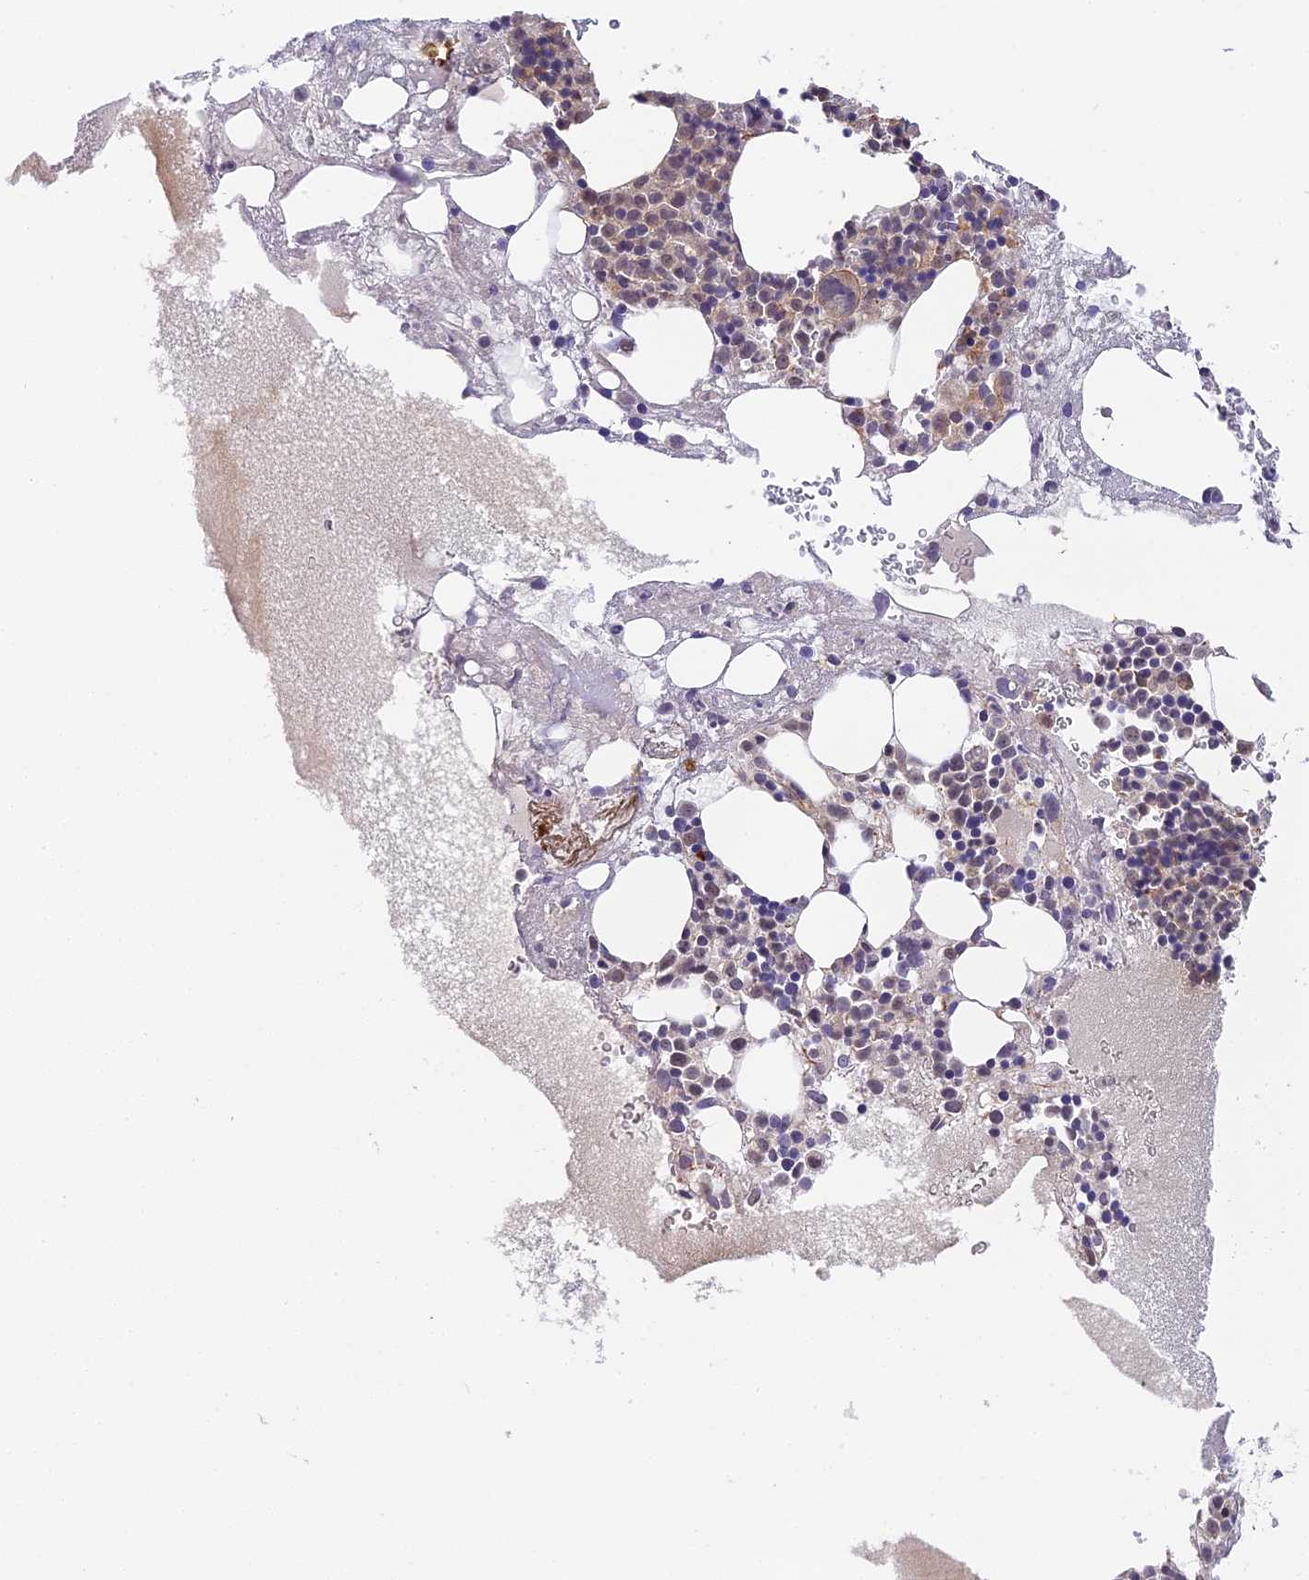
{"staining": {"intensity": "moderate", "quantity": "<25%", "location": "cytoplasmic/membranous,nuclear"}, "tissue": "bone marrow", "cell_type": "Hematopoietic cells", "image_type": "normal", "snomed": [{"axis": "morphology", "description": "Normal tissue, NOS"}, {"axis": "topography", "description": "Bone marrow"}], "caption": "Immunohistochemical staining of unremarkable bone marrow exhibits <25% levels of moderate cytoplasmic/membranous,nuclear protein expression in approximately <25% of hematopoietic cells.", "gene": "IMPACT", "patient": {"sex": "male", "age": 61}}